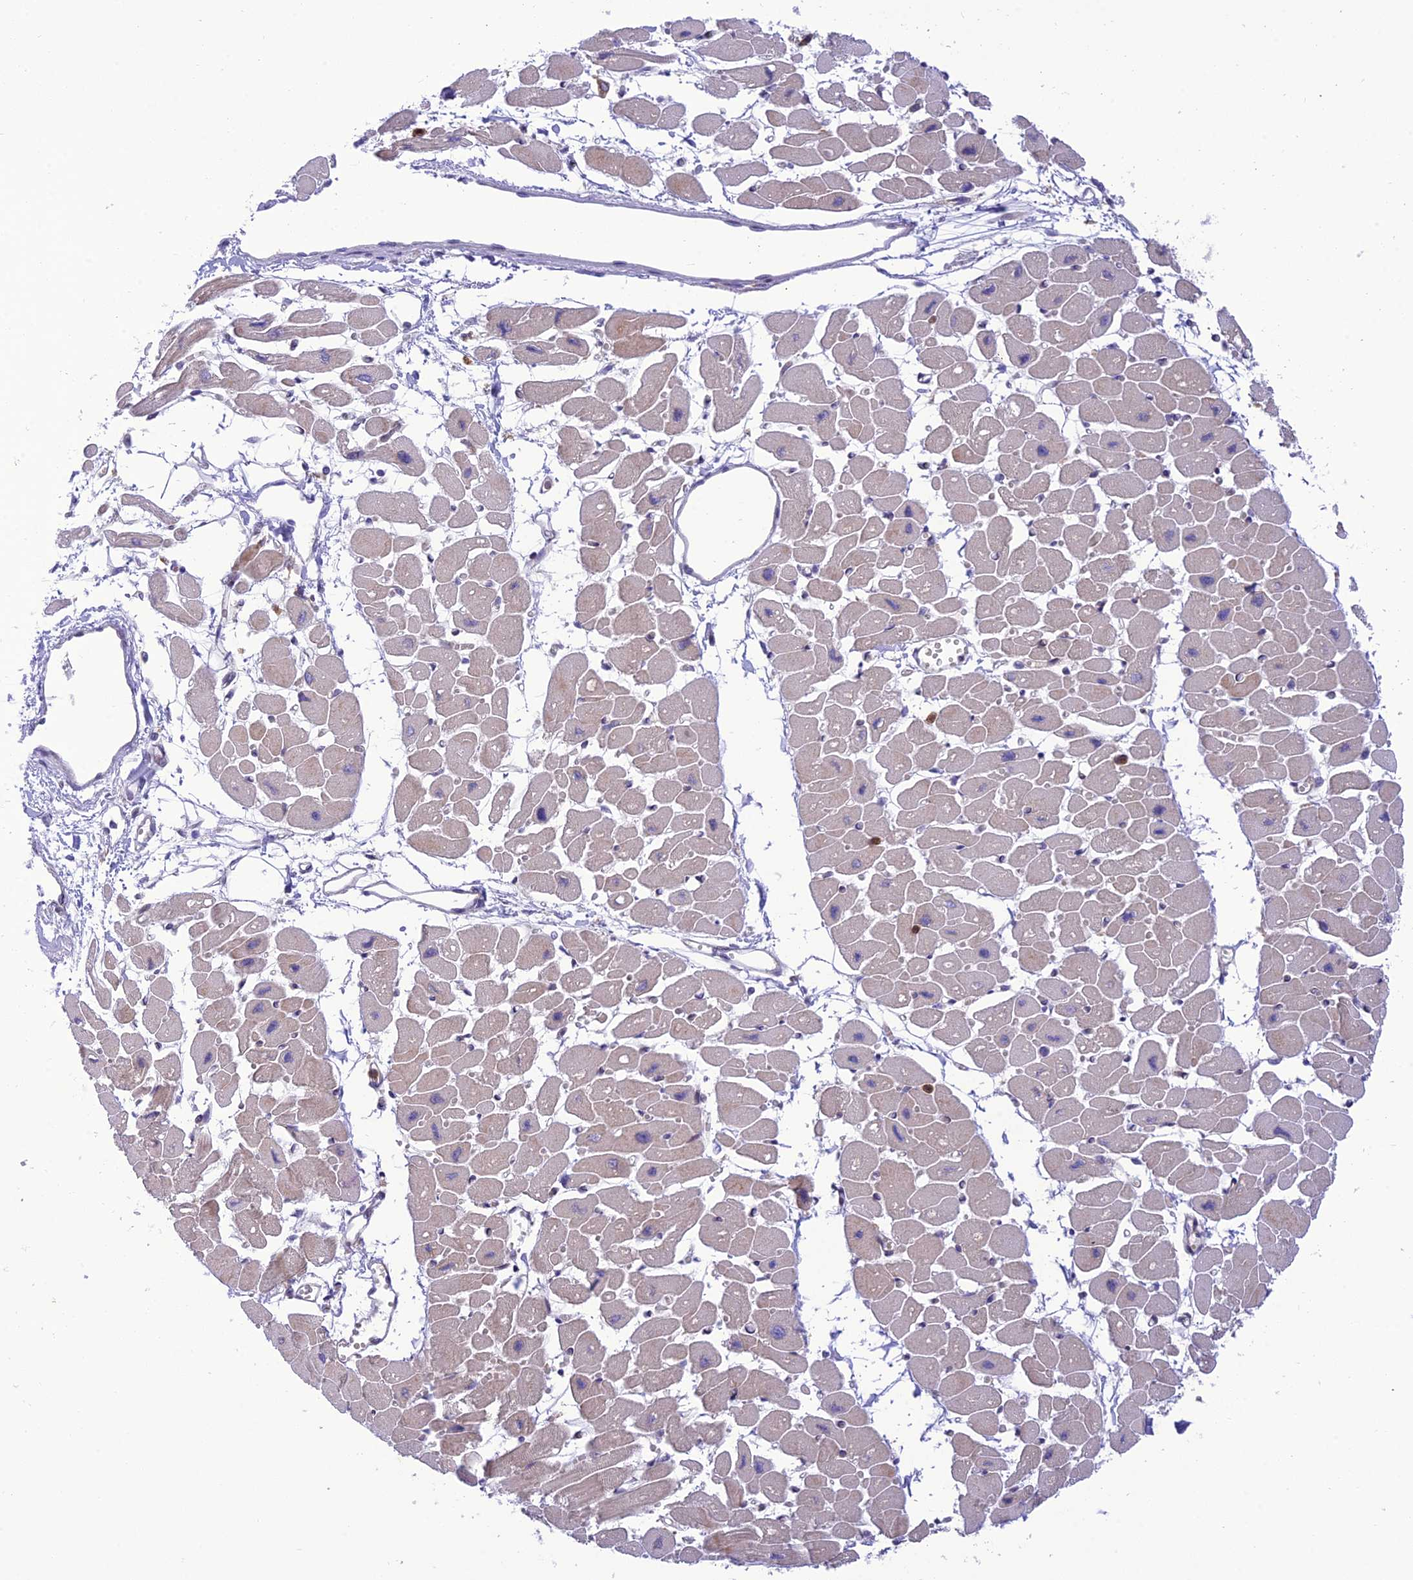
{"staining": {"intensity": "weak", "quantity": "25%-75%", "location": "cytoplasmic/membranous"}, "tissue": "heart muscle", "cell_type": "Cardiomyocytes", "image_type": "normal", "snomed": [{"axis": "morphology", "description": "Normal tissue, NOS"}, {"axis": "topography", "description": "Heart"}], "caption": "Immunohistochemistry of unremarkable human heart muscle exhibits low levels of weak cytoplasmic/membranous positivity in approximately 25%-75% of cardiomyocytes.", "gene": "JMY", "patient": {"sex": "female", "age": 54}}